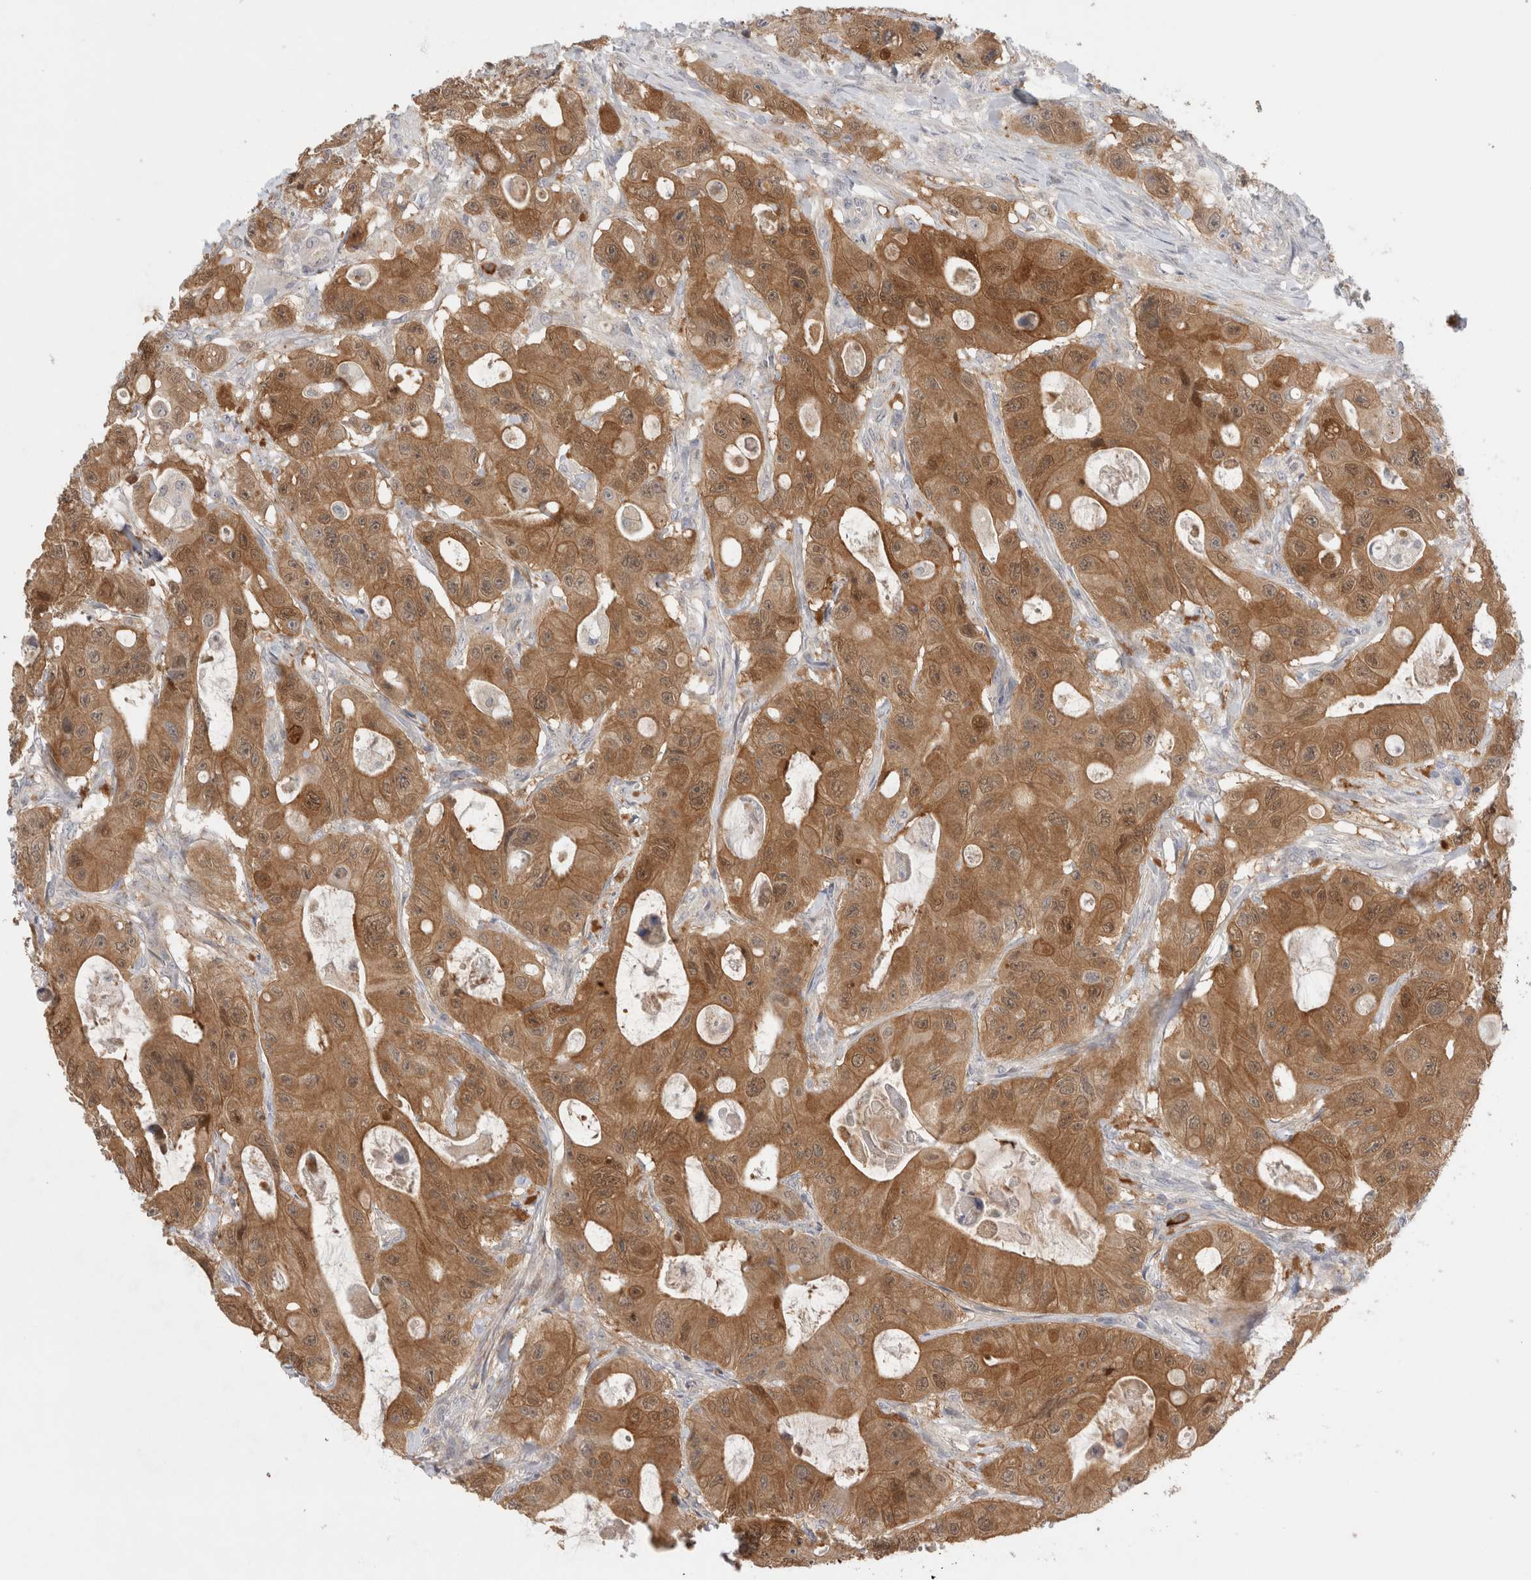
{"staining": {"intensity": "moderate", "quantity": ">75%", "location": "cytoplasmic/membranous"}, "tissue": "colorectal cancer", "cell_type": "Tumor cells", "image_type": "cancer", "snomed": [{"axis": "morphology", "description": "Adenocarcinoma, NOS"}, {"axis": "topography", "description": "Colon"}], "caption": "DAB immunohistochemical staining of adenocarcinoma (colorectal) reveals moderate cytoplasmic/membranous protein positivity in approximately >75% of tumor cells. Ihc stains the protein in brown and the nuclei are stained blue.", "gene": "GSDMB", "patient": {"sex": "female", "age": 46}}